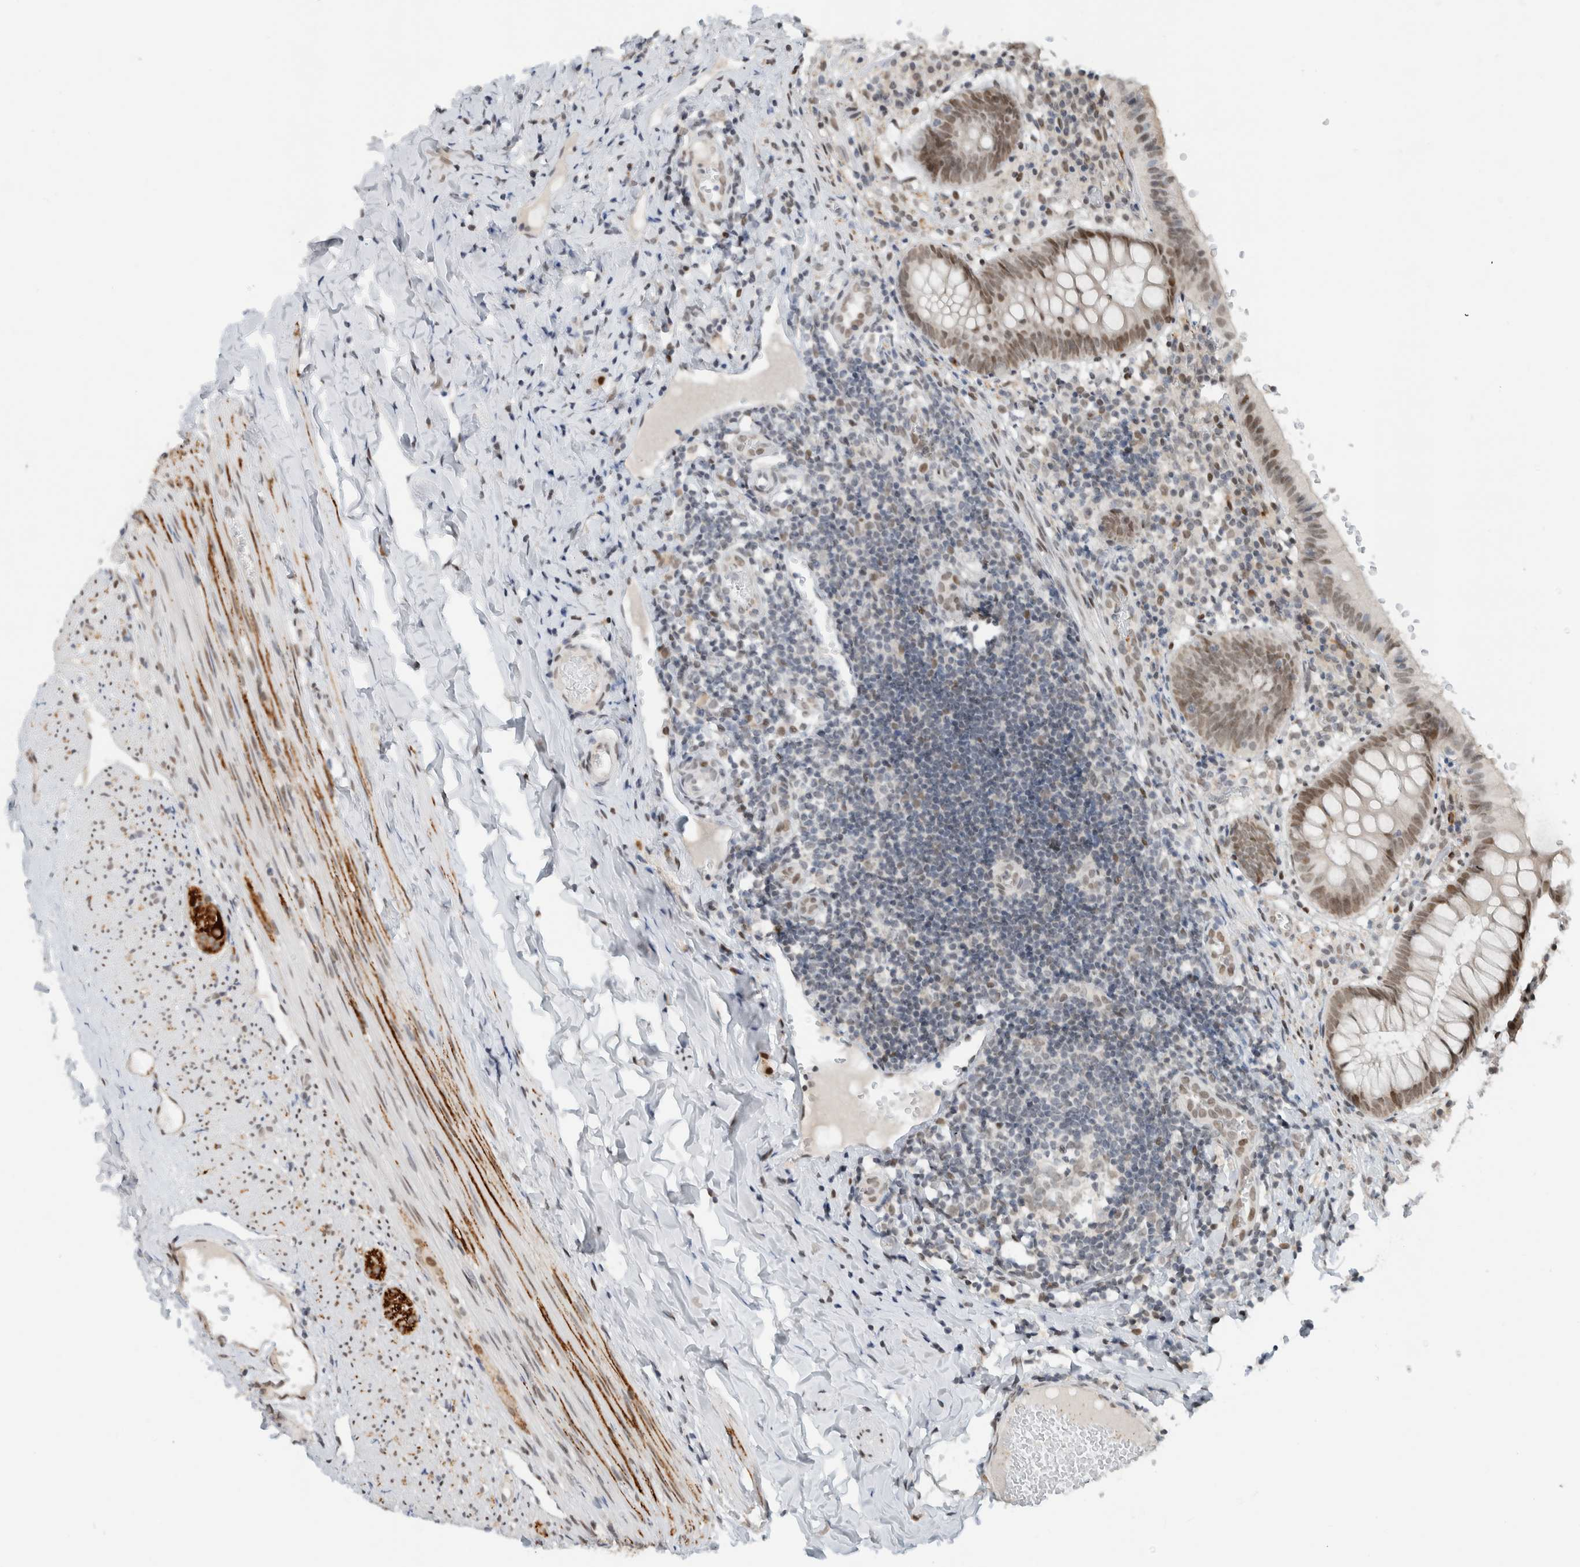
{"staining": {"intensity": "moderate", "quantity": ">75%", "location": "nuclear"}, "tissue": "appendix", "cell_type": "Glandular cells", "image_type": "normal", "snomed": [{"axis": "morphology", "description": "Normal tissue, NOS"}, {"axis": "topography", "description": "Appendix"}], "caption": "Appendix stained for a protein (brown) exhibits moderate nuclear positive expression in approximately >75% of glandular cells.", "gene": "HNRNPR", "patient": {"sex": "male", "age": 8}}